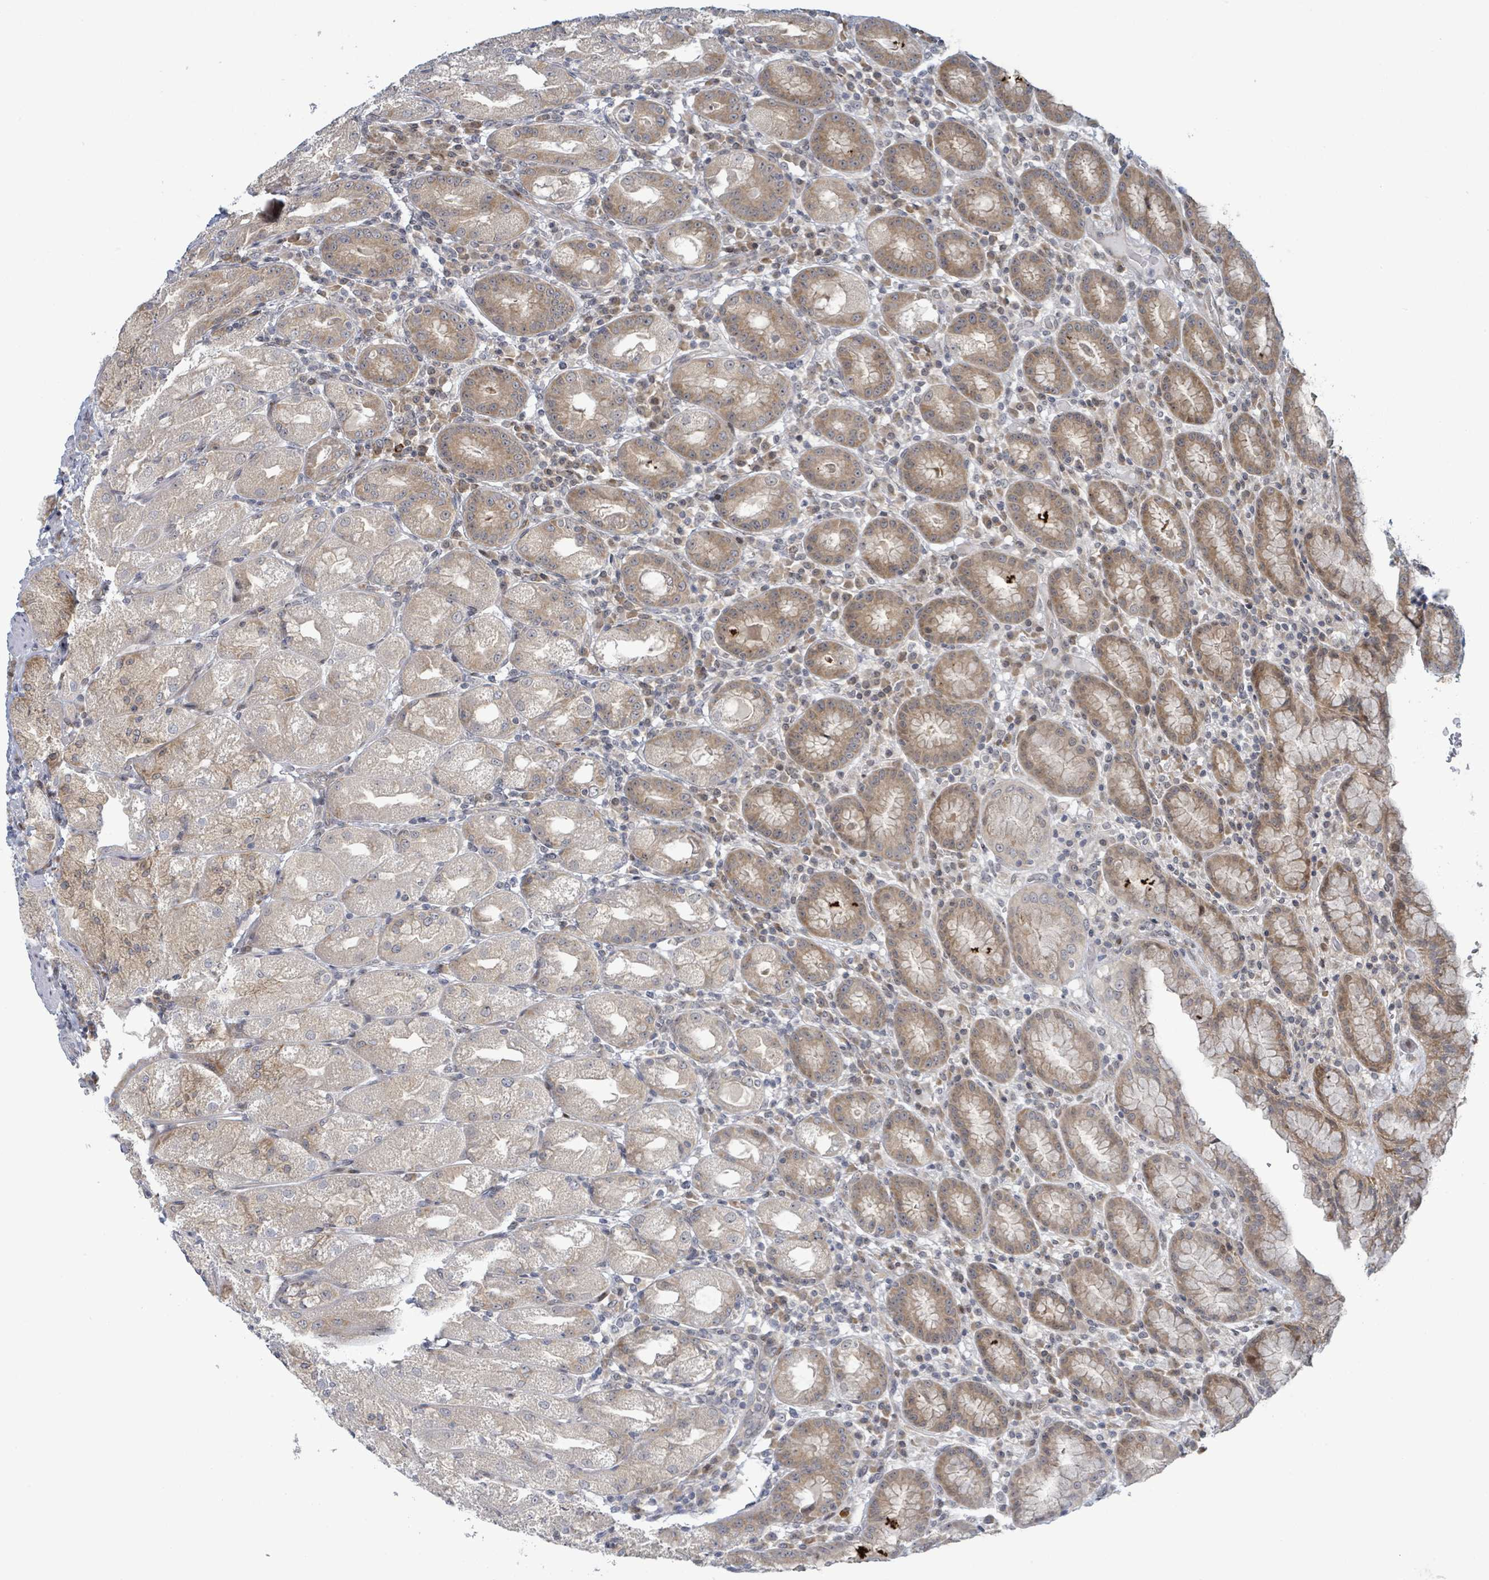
{"staining": {"intensity": "moderate", "quantity": "25%-75%", "location": "cytoplasmic/membranous"}, "tissue": "stomach", "cell_type": "Glandular cells", "image_type": "normal", "snomed": [{"axis": "morphology", "description": "Normal tissue, NOS"}, {"axis": "topography", "description": "Stomach, upper"}], "caption": "This histopathology image demonstrates normal stomach stained with IHC to label a protein in brown. The cytoplasmic/membranous of glandular cells show moderate positivity for the protein. Nuclei are counter-stained blue.", "gene": "RPL32", "patient": {"sex": "male", "age": 52}}